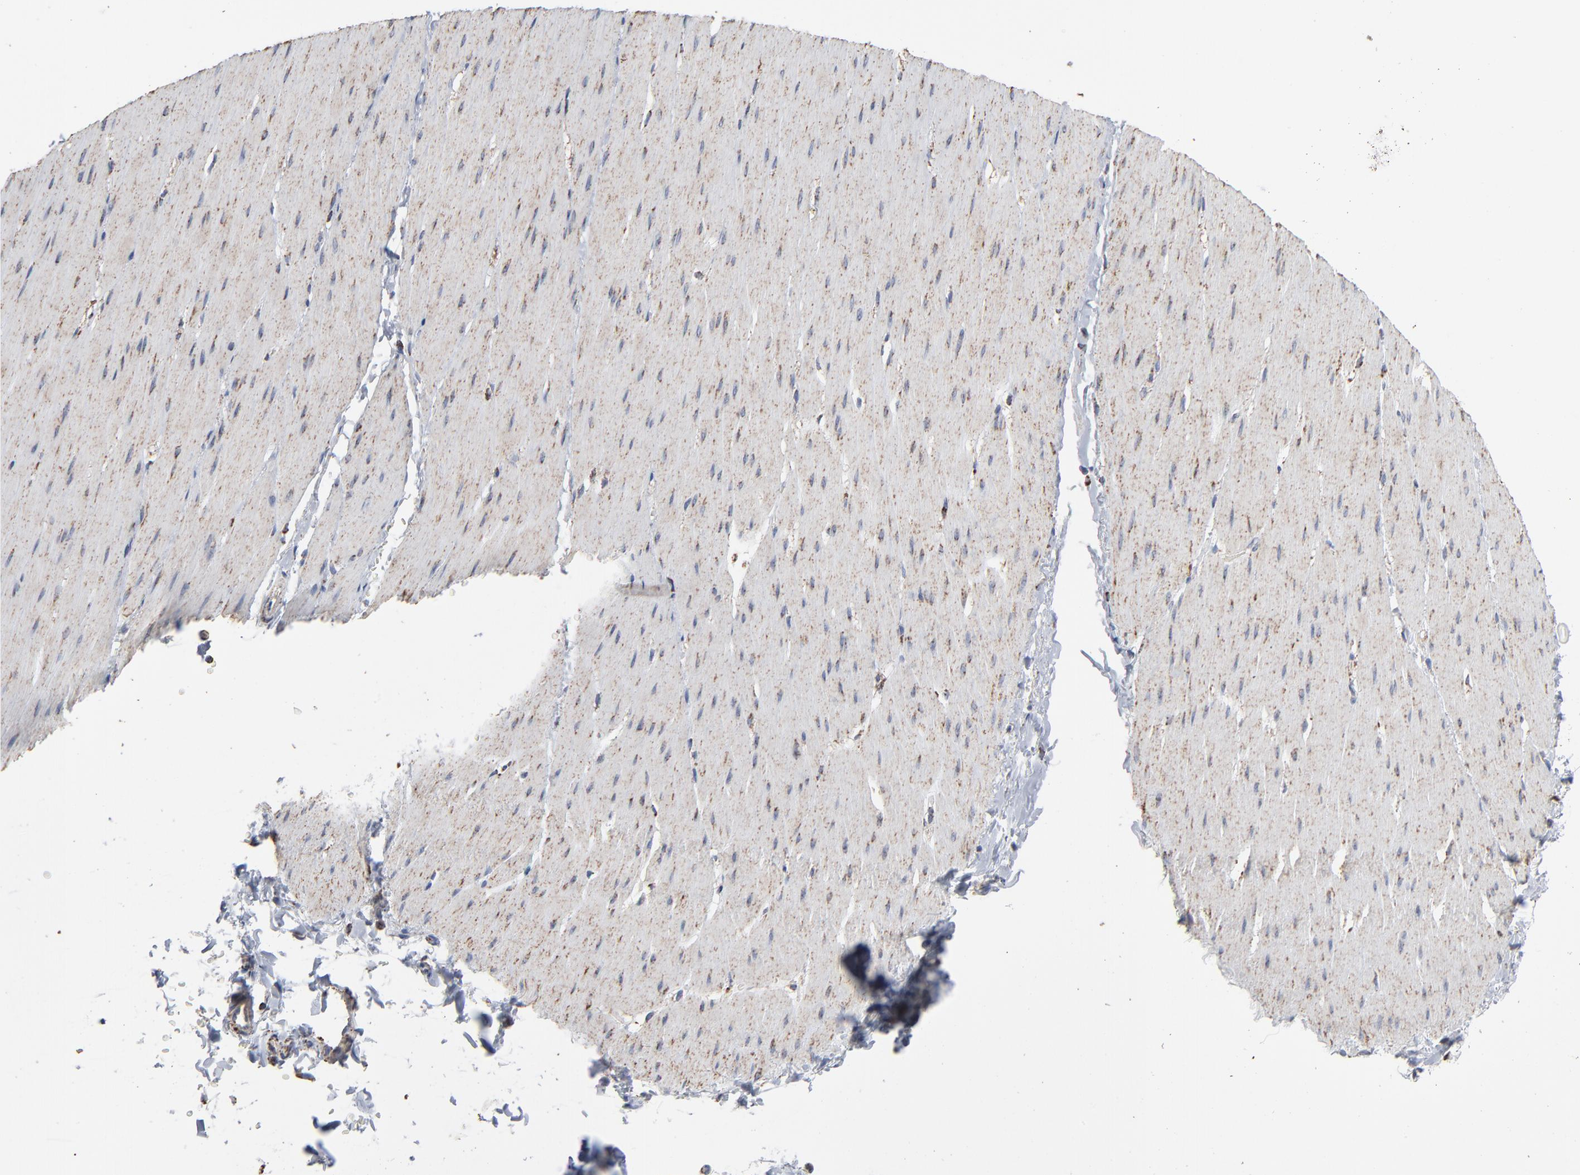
{"staining": {"intensity": "strong", "quantity": "25%-75%", "location": "cytoplasmic/membranous"}, "tissue": "smooth muscle", "cell_type": "Smooth muscle cells", "image_type": "normal", "snomed": [{"axis": "morphology", "description": "Normal tissue, NOS"}, {"axis": "topography", "description": "Smooth muscle"}, {"axis": "topography", "description": "Colon"}], "caption": "A histopathology image showing strong cytoplasmic/membranous expression in about 25%-75% of smooth muscle cells in normal smooth muscle, as visualized by brown immunohistochemical staining.", "gene": "UQCRC1", "patient": {"sex": "male", "age": 67}}